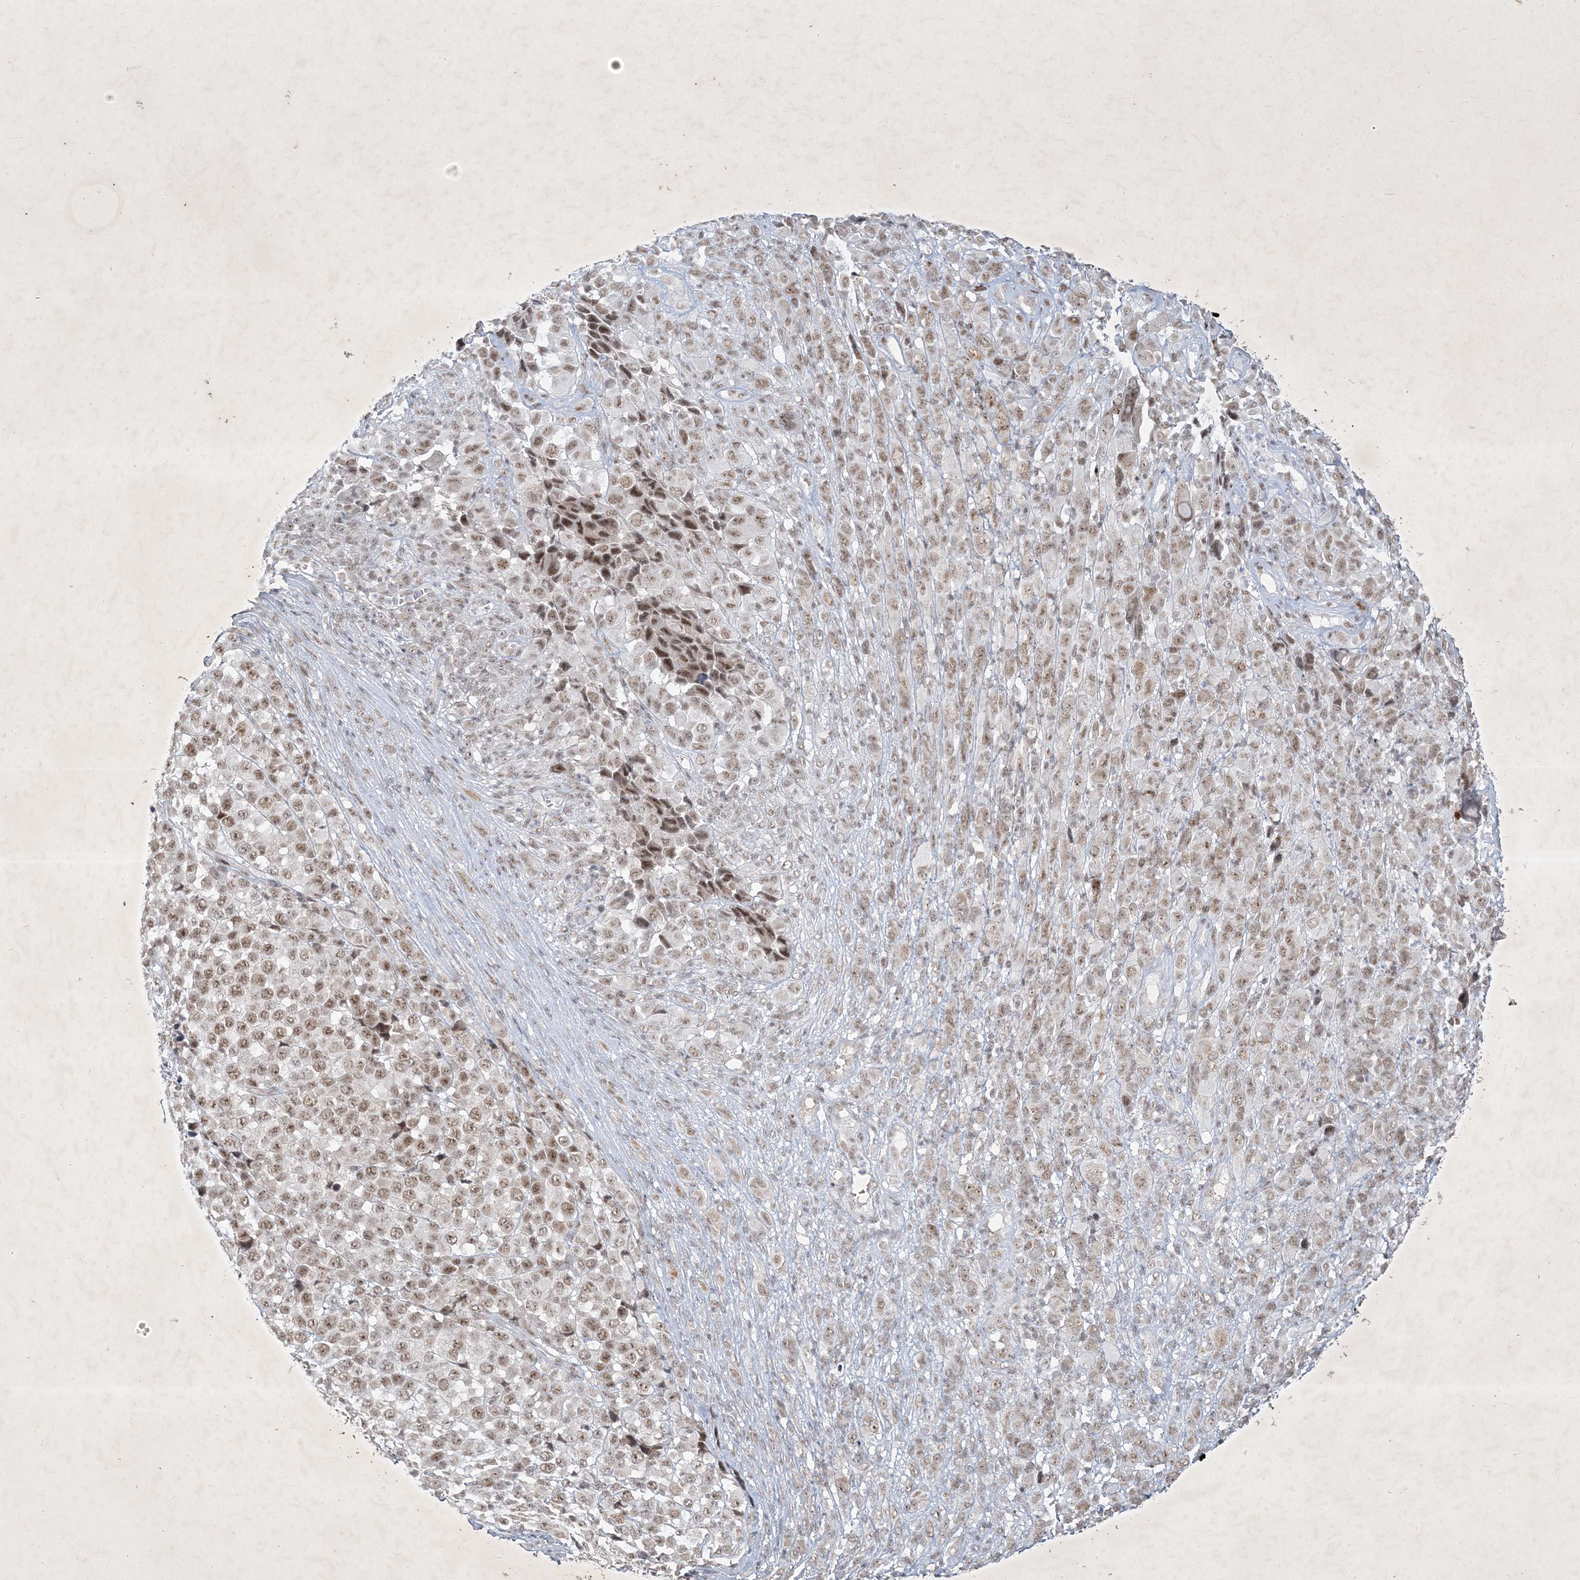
{"staining": {"intensity": "weak", "quantity": "25%-75%", "location": "nuclear"}, "tissue": "melanoma", "cell_type": "Tumor cells", "image_type": "cancer", "snomed": [{"axis": "morphology", "description": "Malignant melanoma, NOS"}, {"axis": "topography", "description": "Skin of trunk"}], "caption": "Brown immunohistochemical staining in melanoma shows weak nuclear expression in about 25%-75% of tumor cells.", "gene": "ZBTB9", "patient": {"sex": "male", "age": 71}}